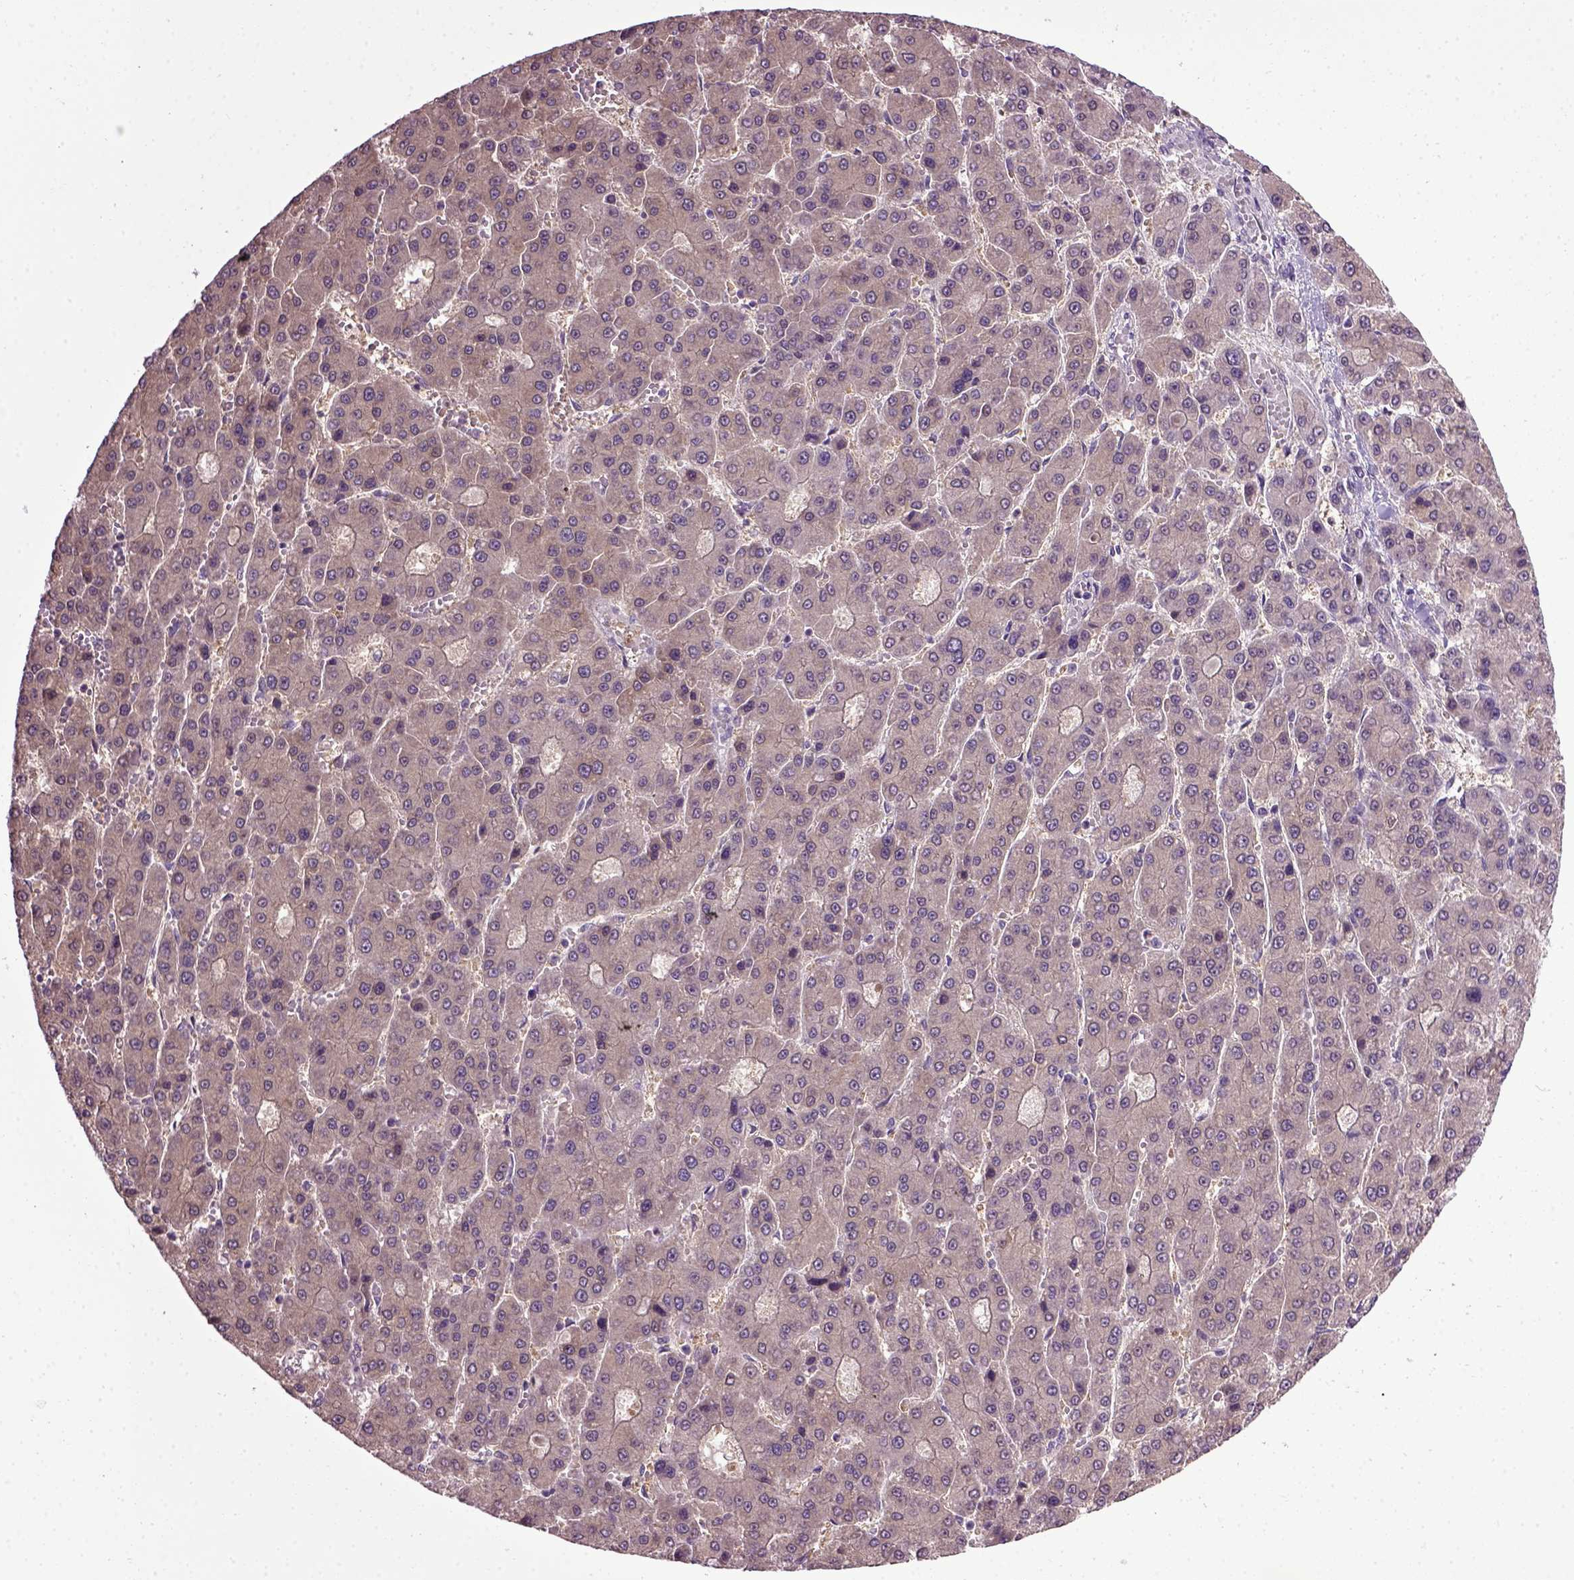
{"staining": {"intensity": "weak", "quantity": ">75%", "location": "cytoplasmic/membranous"}, "tissue": "liver cancer", "cell_type": "Tumor cells", "image_type": "cancer", "snomed": [{"axis": "morphology", "description": "Carcinoma, Hepatocellular, NOS"}, {"axis": "topography", "description": "Liver"}], "caption": "Tumor cells exhibit low levels of weak cytoplasmic/membranous staining in about >75% of cells in human hepatocellular carcinoma (liver).", "gene": "RAB43", "patient": {"sex": "male", "age": 70}}